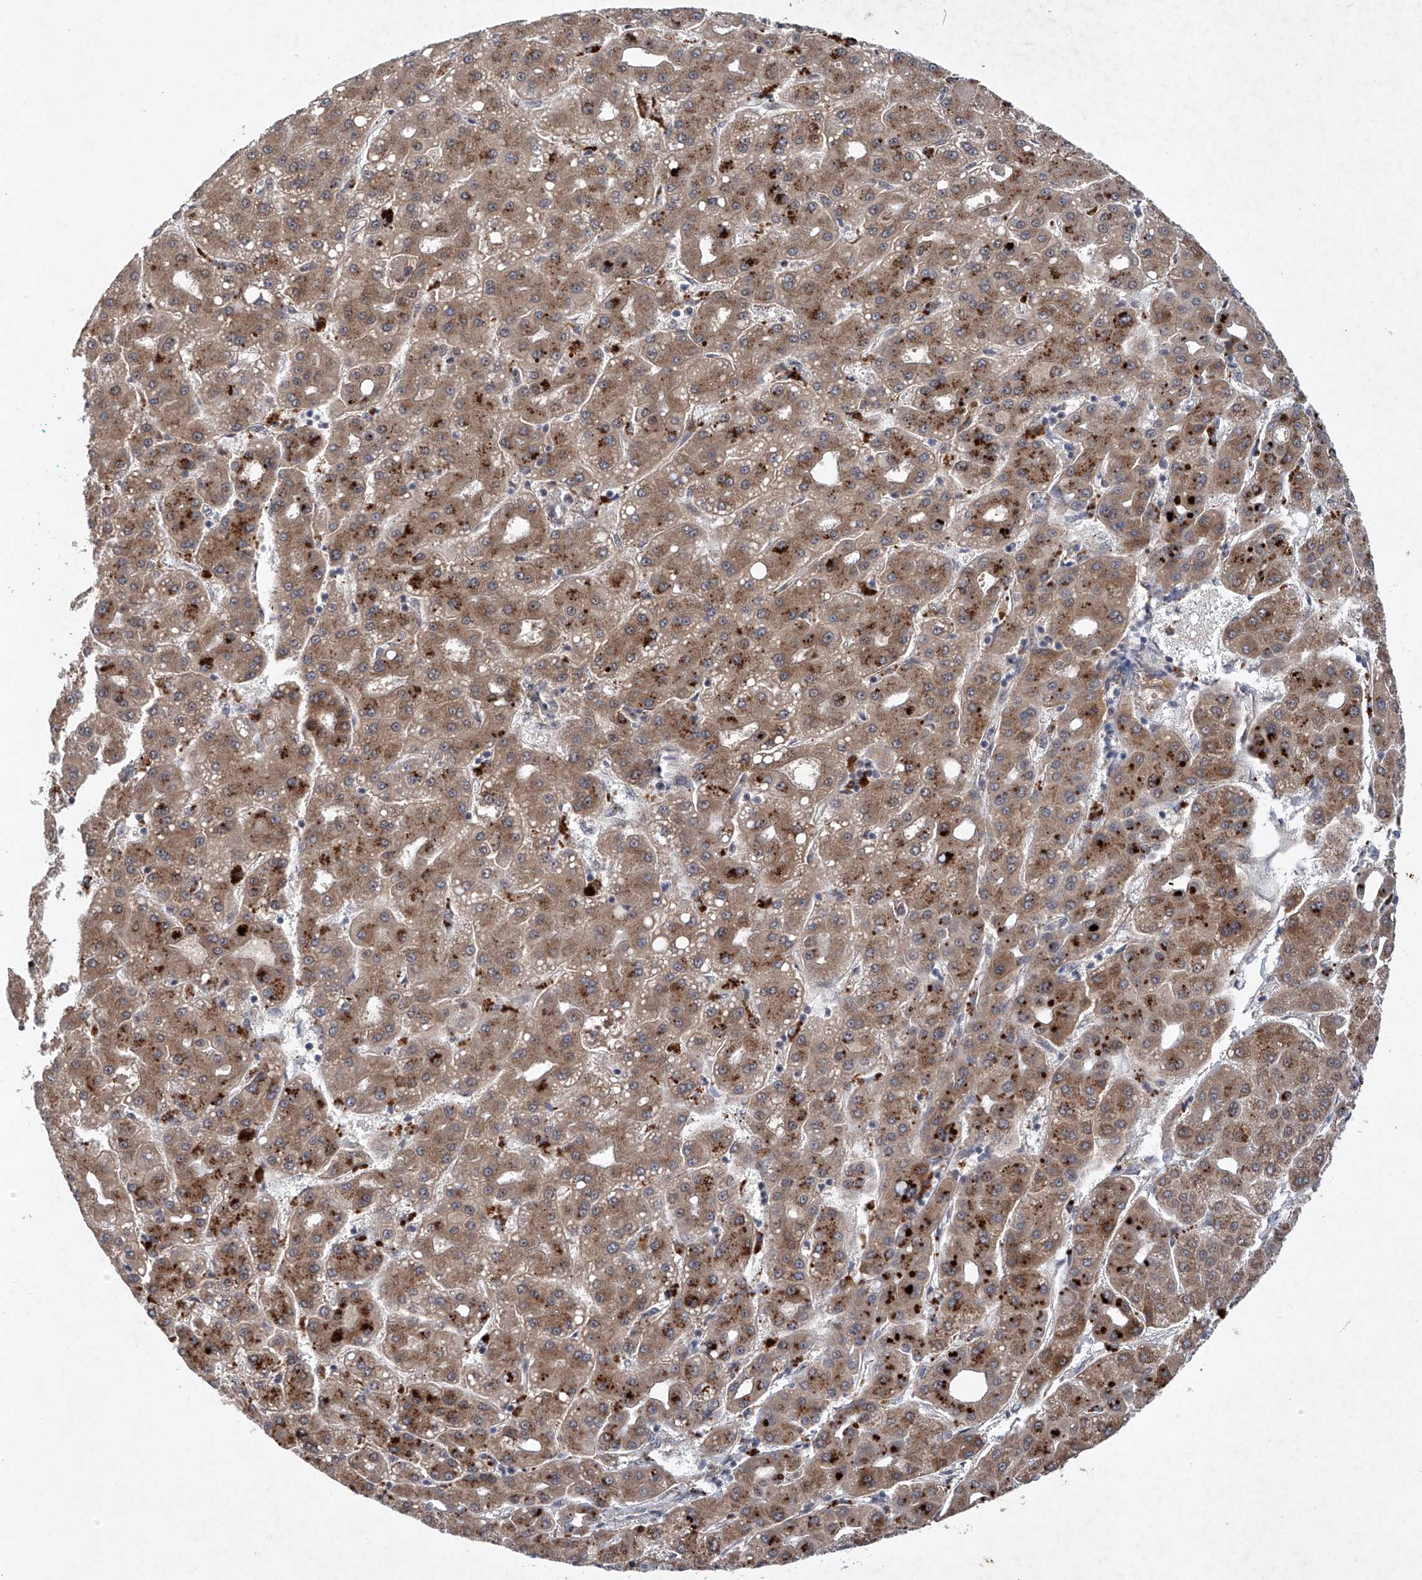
{"staining": {"intensity": "moderate", "quantity": ">75%", "location": "cytoplasmic/membranous"}, "tissue": "liver cancer", "cell_type": "Tumor cells", "image_type": "cancer", "snomed": [{"axis": "morphology", "description": "Carcinoma, Hepatocellular, NOS"}, {"axis": "topography", "description": "Liver"}], "caption": "Protein analysis of liver cancer tissue reveals moderate cytoplasmic/membranous staining in approximately >75% of tumor cells.", "gene": "FAM135A", "patient": {"sex": "male", "age": 65}}